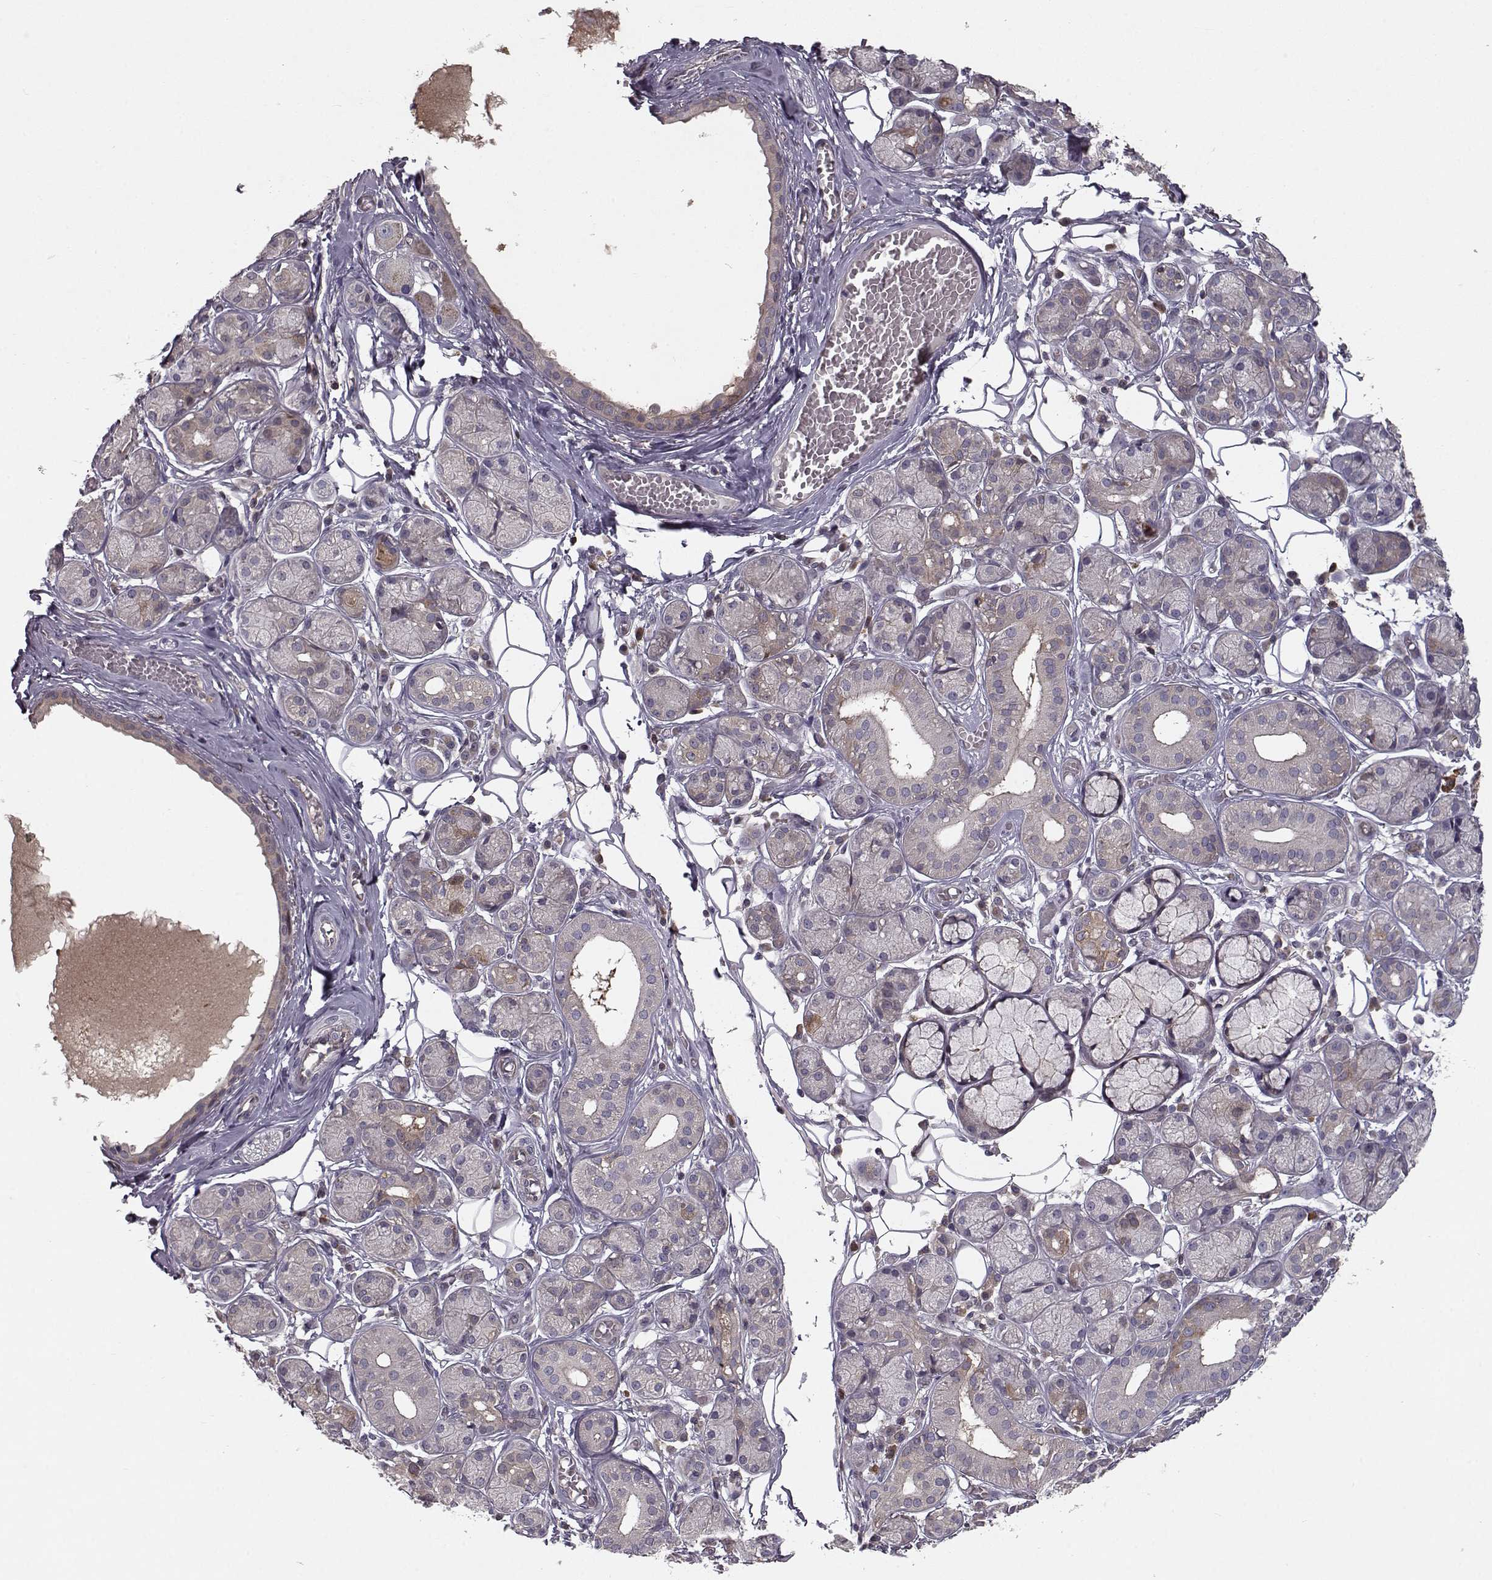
{"staining": {"intensity": "weak", "quantity": "<25%", "location": "cytoplasmic/membranous"}, "tissue": "salivary gland", "cell_type": "Glandular cells", "image_type": "normal", "snomed": [{"axis": "morphology", "description": "Normal tissue, NOS"}, {"axis": "topography", "description": "Salivary gland"}, {"axis": "topography", "description": "Peripheral nerve tissue"}], "caption": "High power microscopy image of an IHC micrograph of unremarkable salivary gland, revealing no significant staining in glandular cells.", "gene": "RANBP1", "patient": {"sex": "male", "age": 71}}